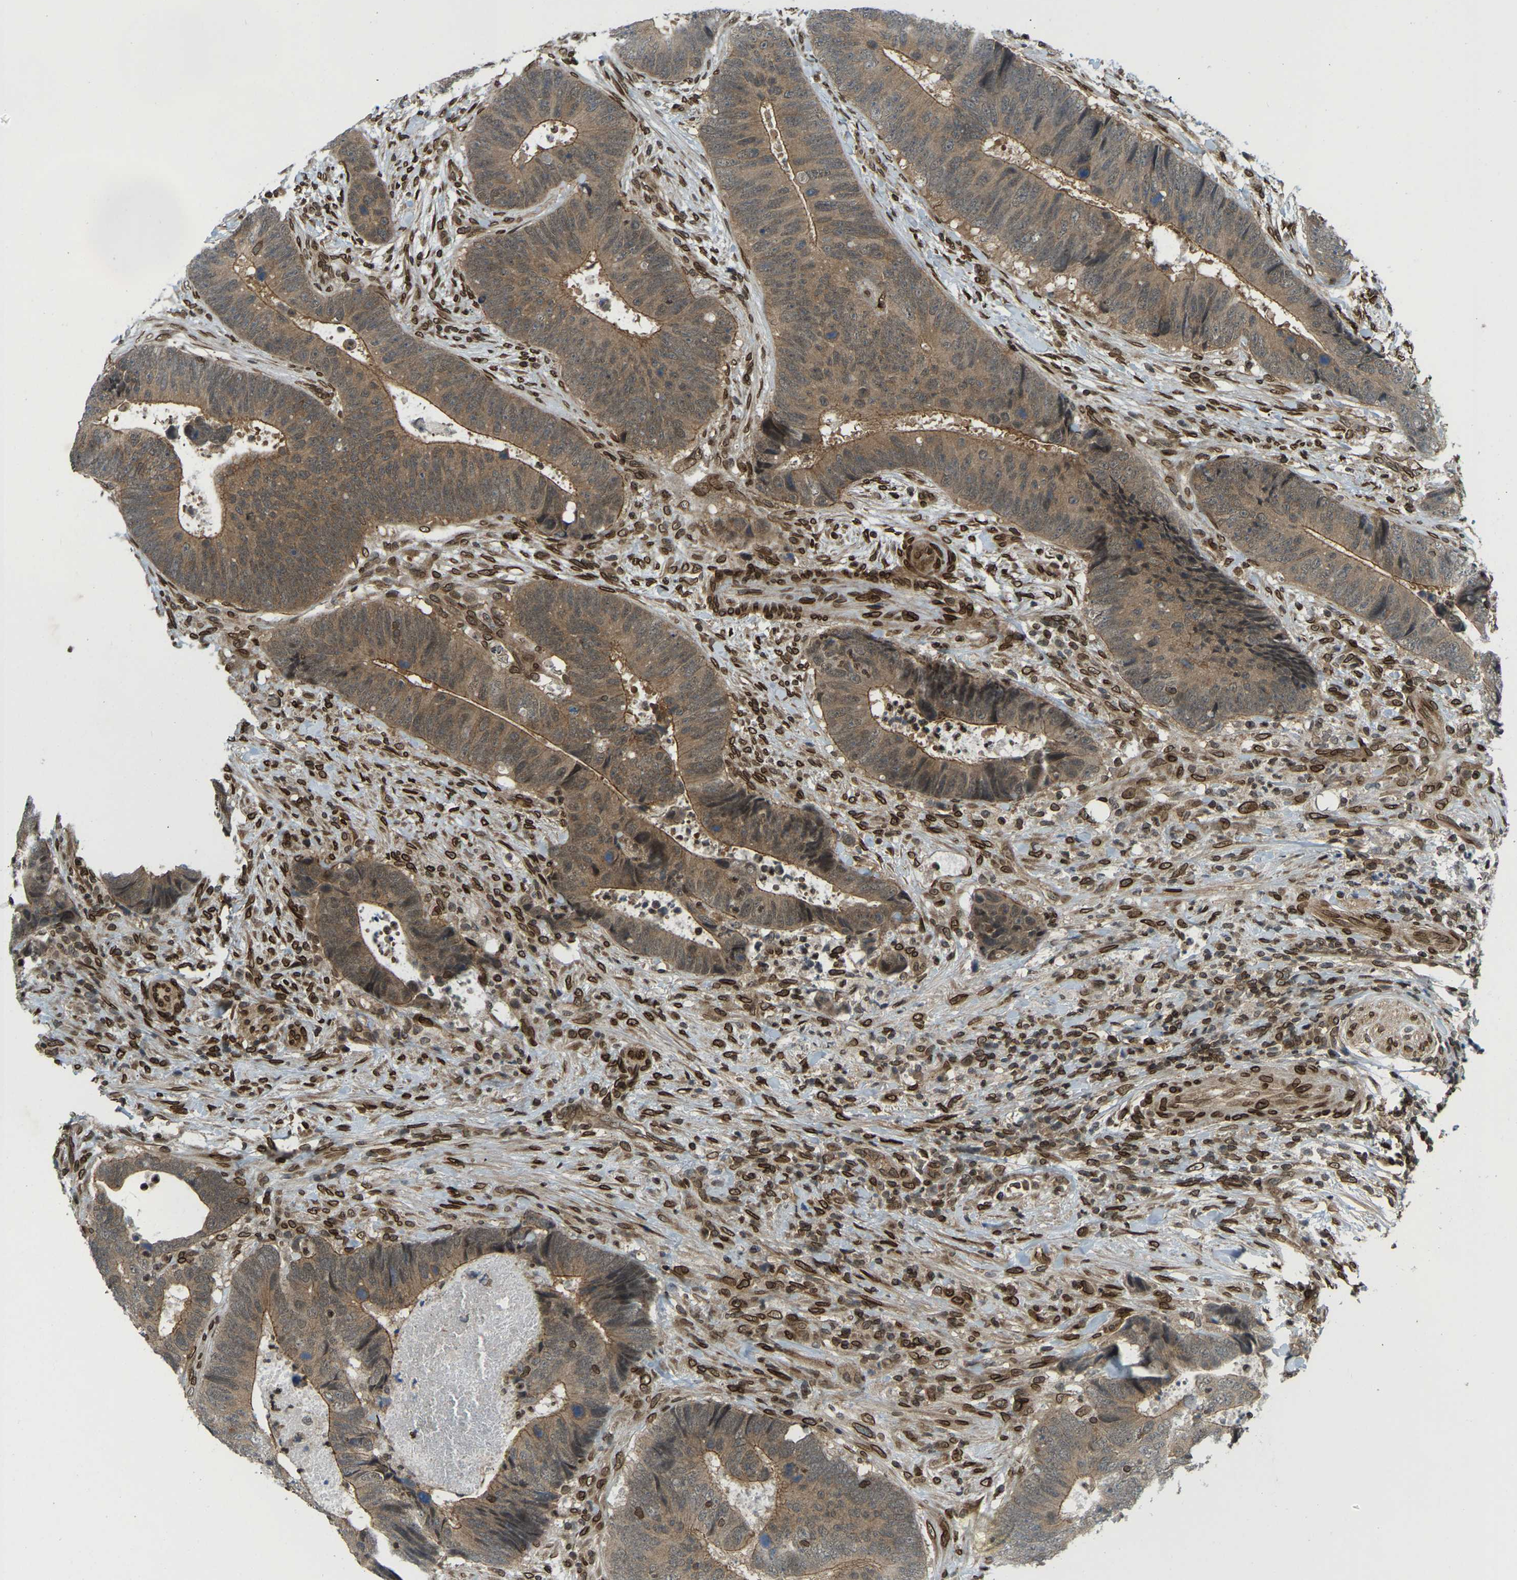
{"staining": {"intensity": "moderate", "quantity": ">75%", "location": "cytoplasmic/membranous,nuclear"}, "tissue": "colorectal cancer", "cell_type": "Tumor cells", "image_type": "cancer", "snomed": [{"axis": "morphology", "description": "Adenocarcinoma, NOS"}, {"axis": "topography", "description": "Colon"}], "caption": "Colorectal cancer stained with a brown dye reveals moderate cytoplasmic/membranous and nuclear positive positivity in approximately >75% of tumor cells.", "gene": "SYNE1", "patient": {"sex": "male", "age": 56}}